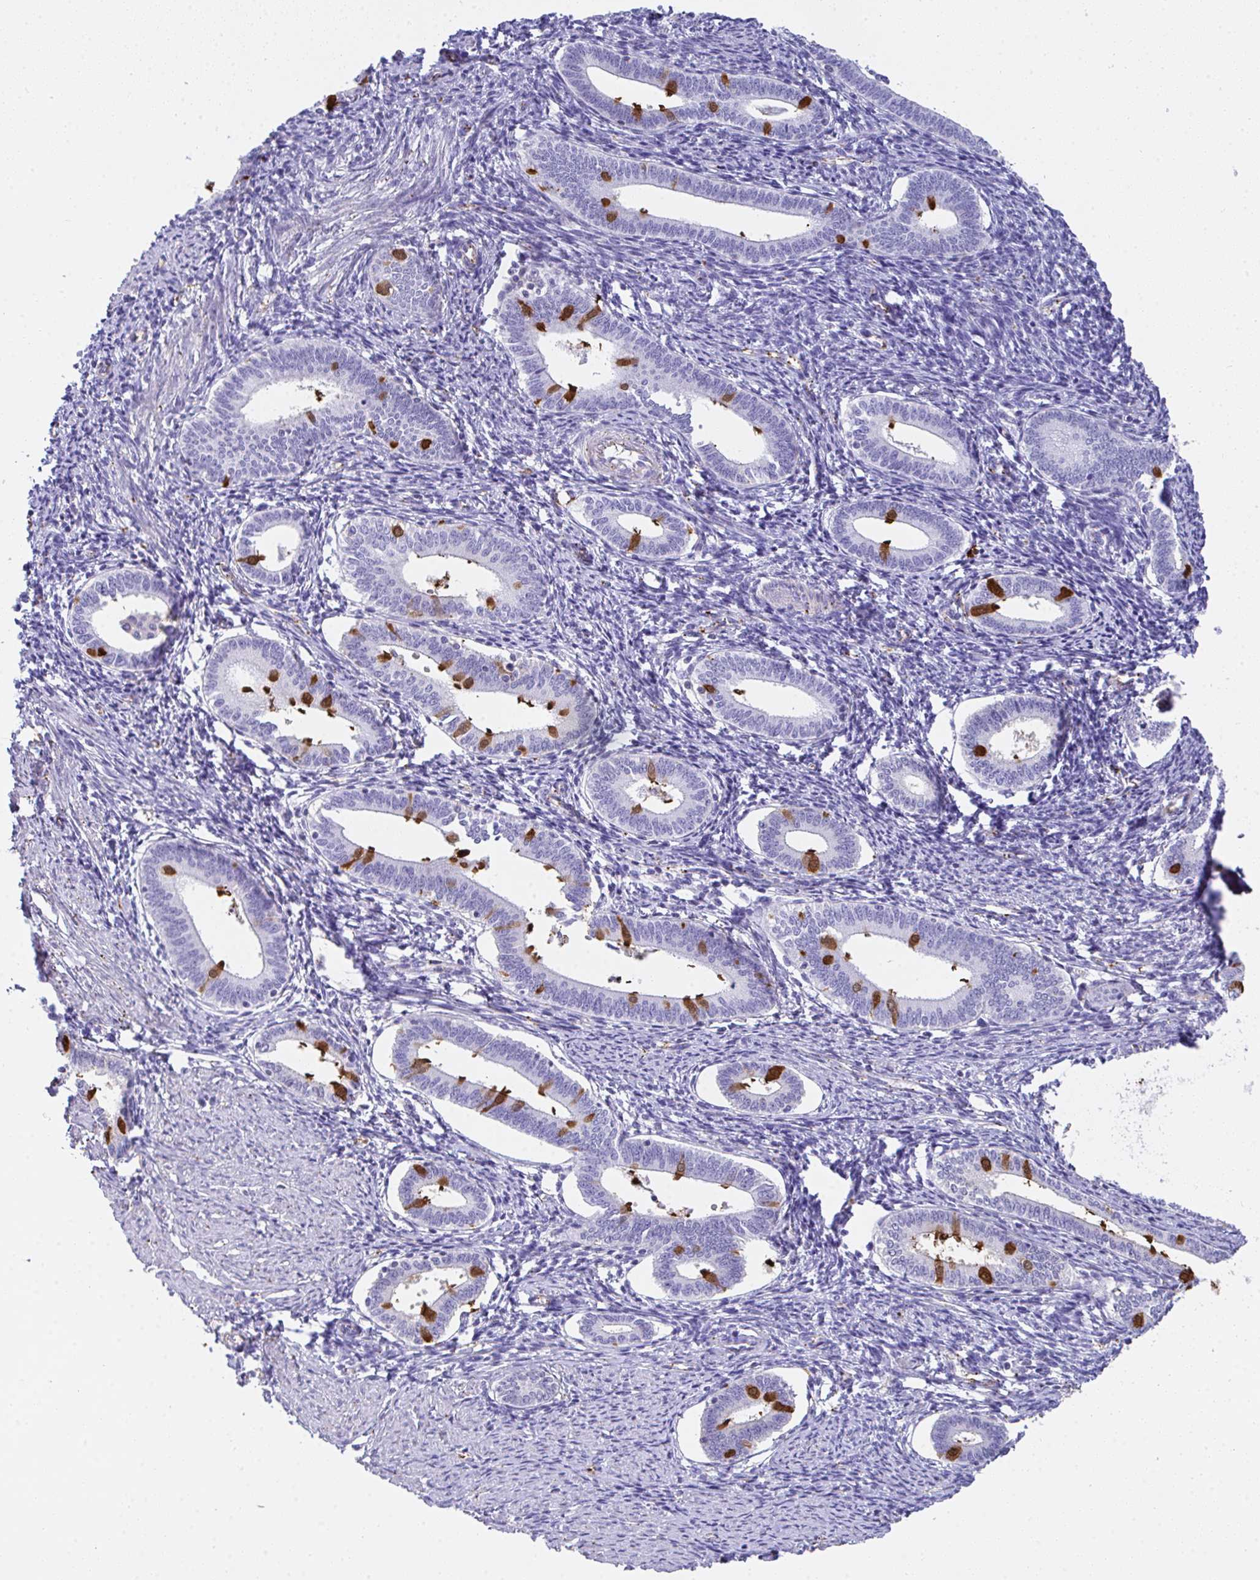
{"staining": {"intensity": "negative", "quantity": "none", "location": "none"}, "tissue": "endometrium", "cell_type": "Cells in endometrial stroma", "image_type": "normal", "snomed": [{"axis": "morphology", "description": "Normal tissue, NOS"}, {"axis": "topography", "description": "Endometrium"}], "caption": "DAB (3,3'-diaminobenzidine) immunohistochemical staining of benign human endometrium reveals no significant expression in cells in endometrial stroma.", "gene": "TNFAIP8", "patient": {"sex": "female", "age": 41}}